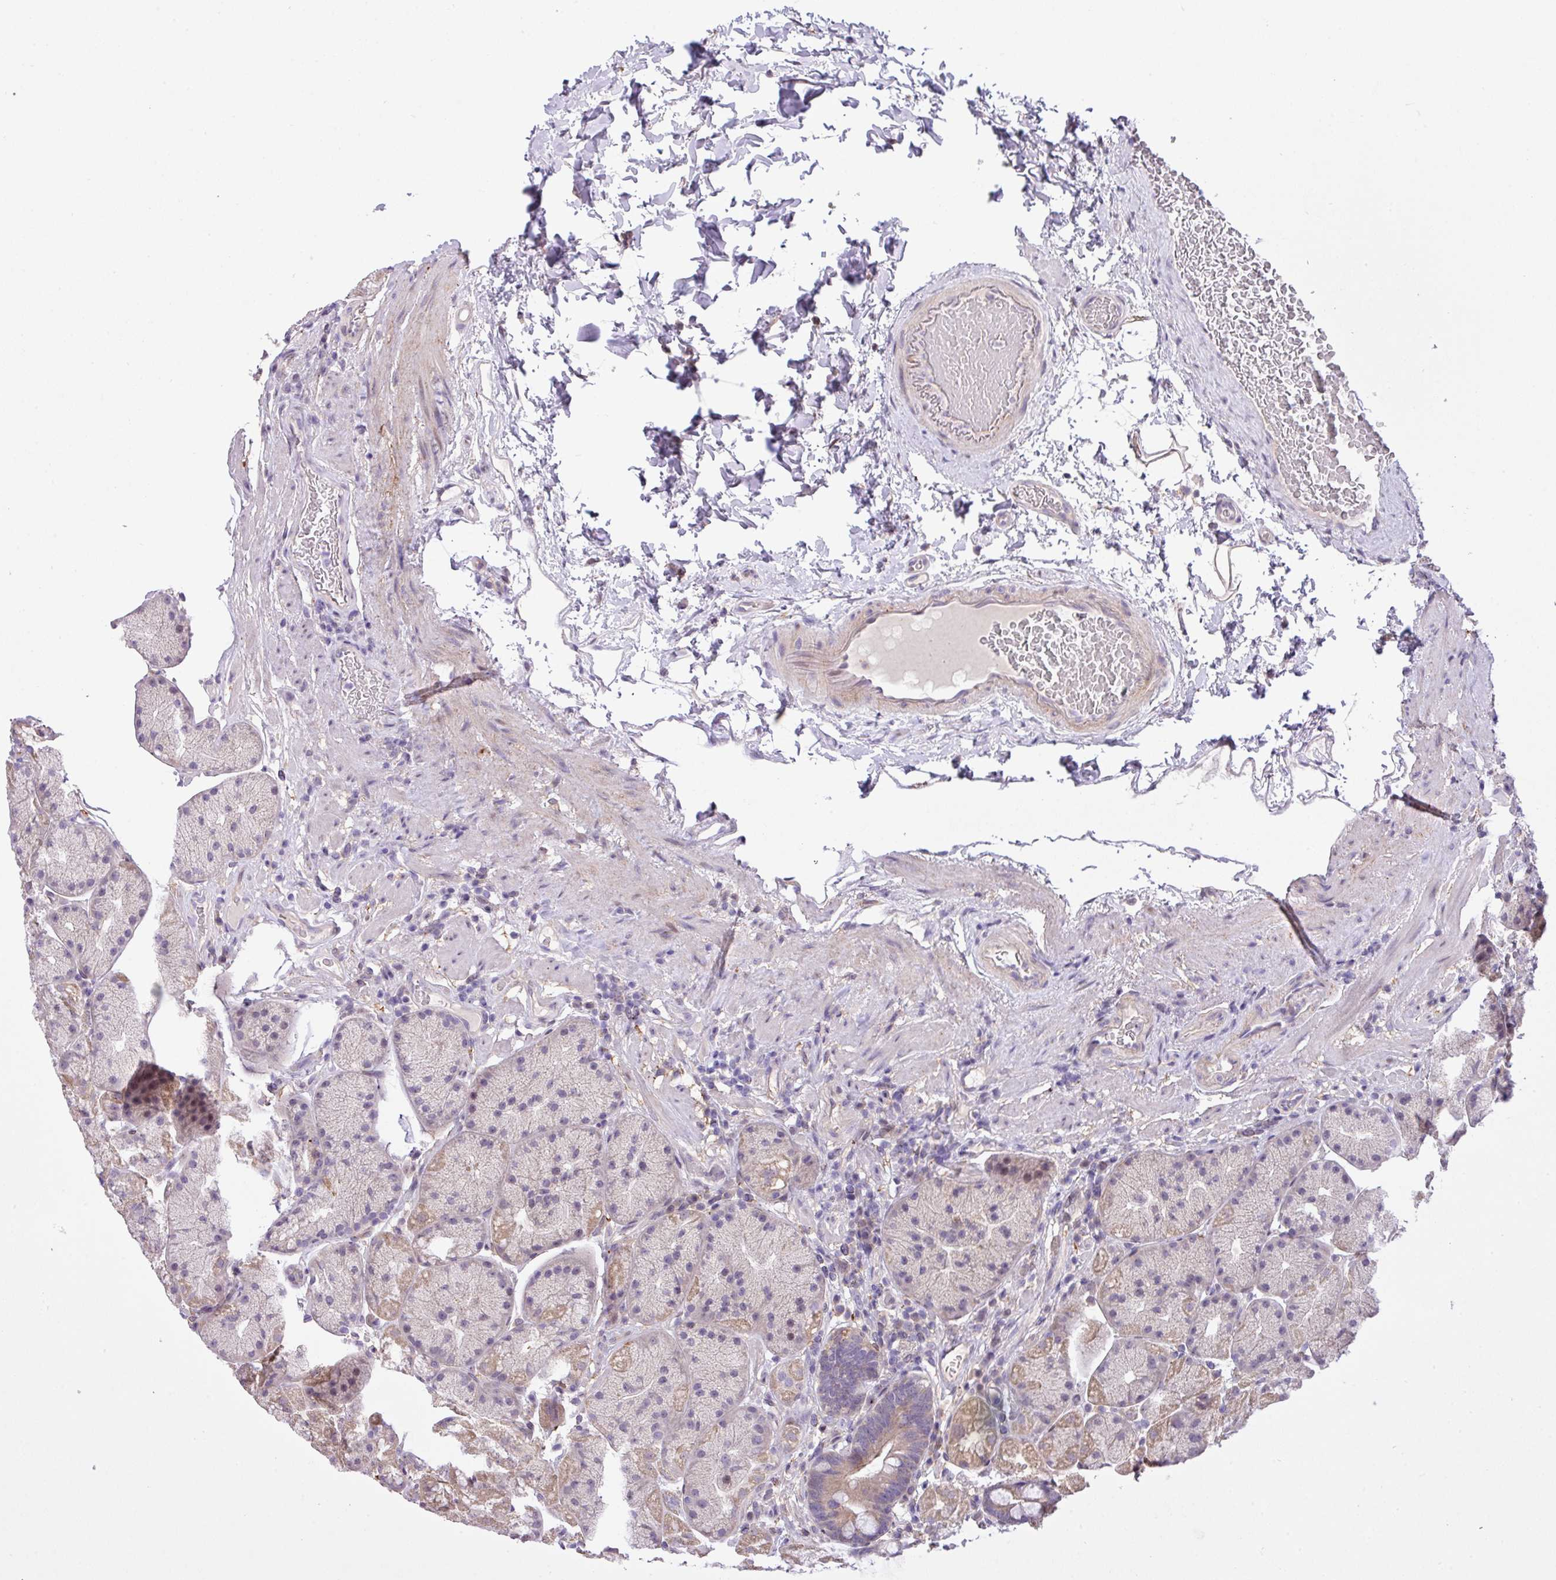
{"staining": {"intensity": "strong", "quantity": "<25%", "location": "cytoplasmic/membranous"}, "tissue": "stomach", "cell_type": "Glandular cells", "image_type": "normal", "snomed": [{"axis": "morphology", "description": "Normal tissue, NOS"}, {"axis": "topography", "description": "Stomach, lower"}], "caption": "IHC of unremarkable human stomach exhibits medium levels of strong cytoplasmic/membranous expression in about <25% of glandular cells. The staining was performed using DAB to visualize the protein expression in brown, while the nuclei were stained in blue with hematoxylin (Magnification: 20x).", "gene": "RPP25L", "patient": {"sex": "male", "age": 67}}